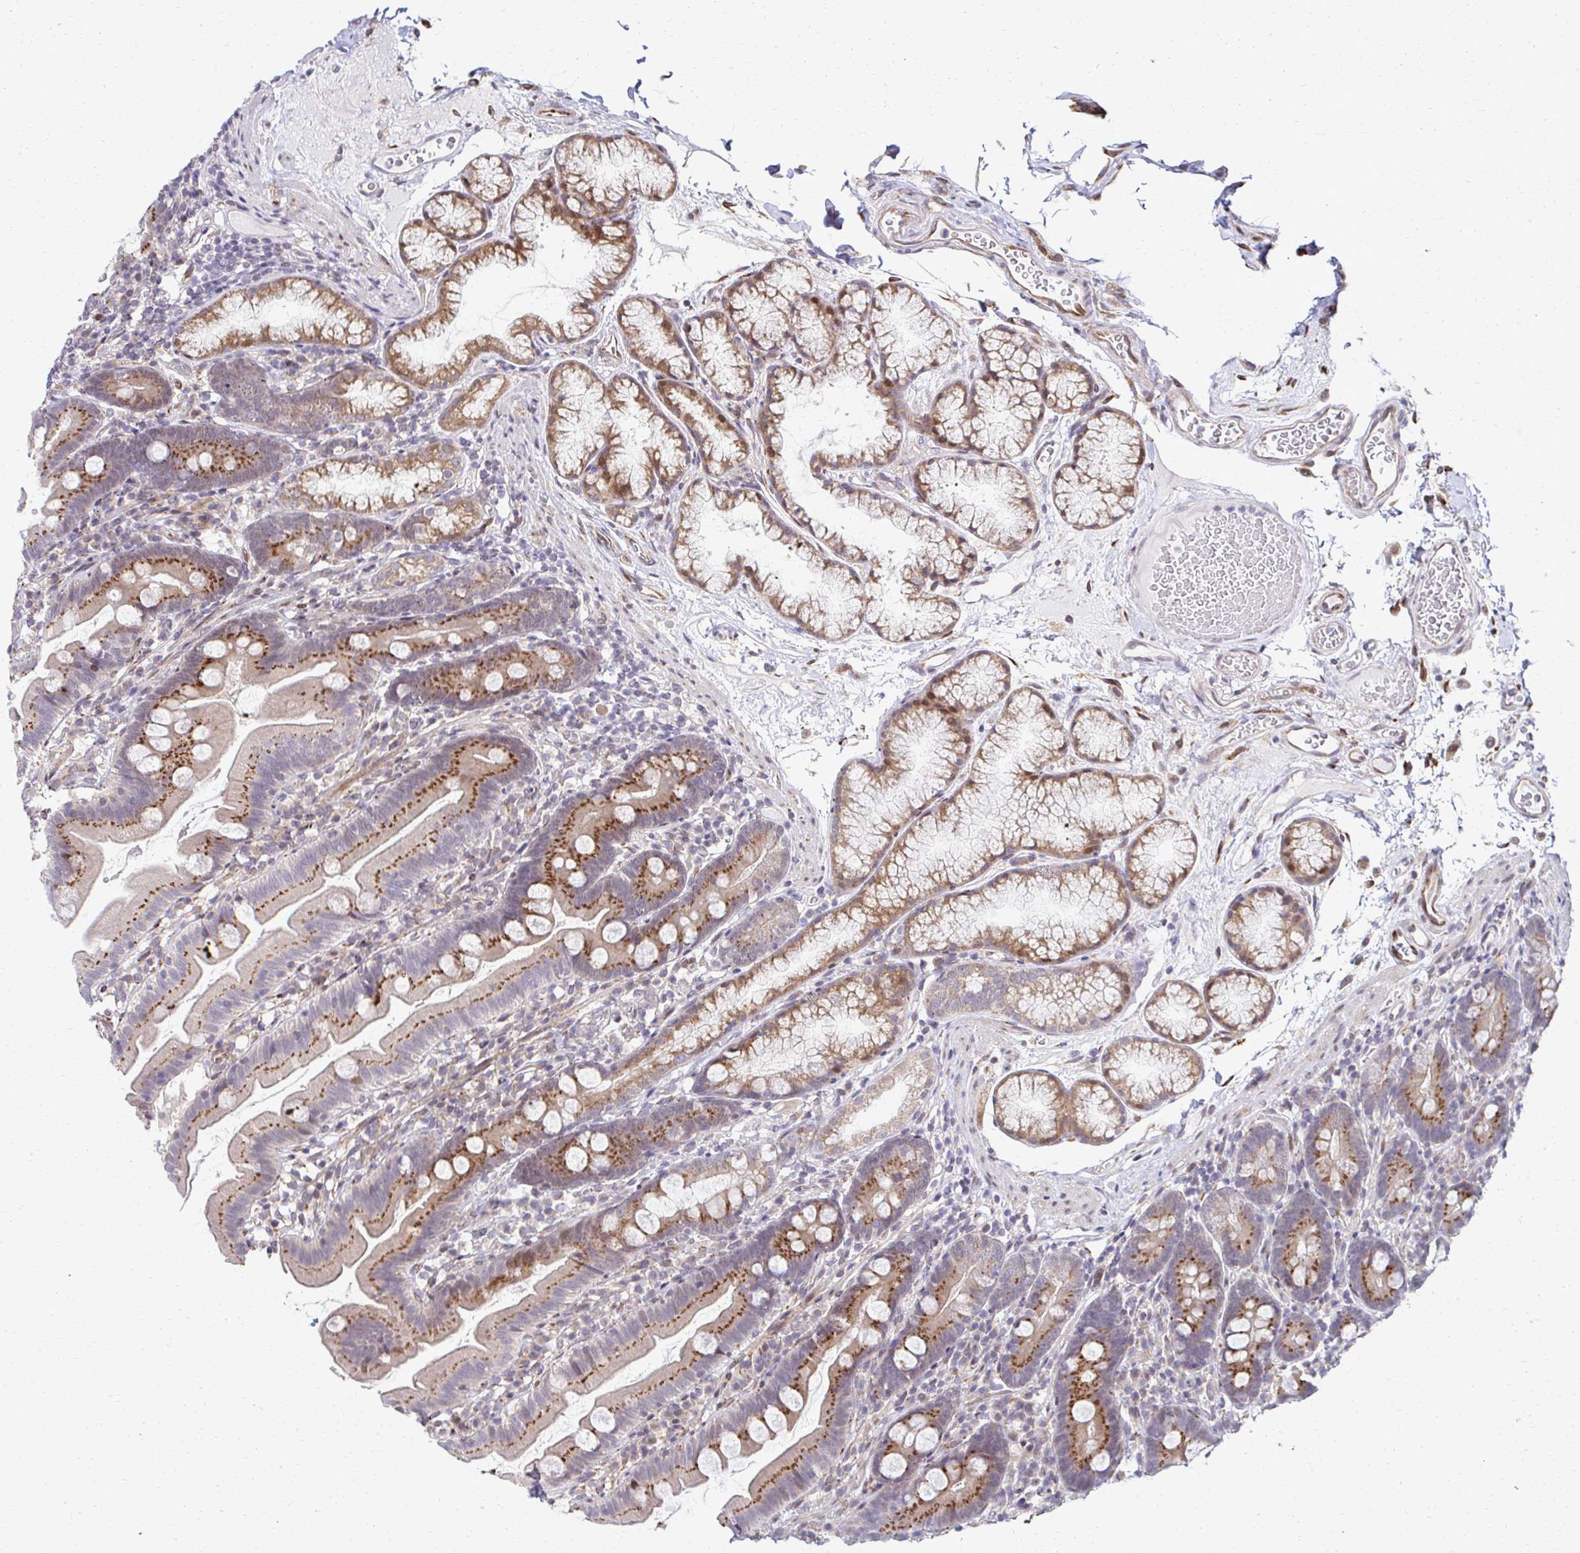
{"staining": {"intensity": "moderate", "quantity": ">75%", "location": "cytoplasmic/membranous"}, "tissue": "duodenum", "cell_type": "Glandular cells", "image_type": "normal", "snomed": [{"axis": "morphology", "description": "Normal tissue, NOS"}, {"axis": "topography", "description": "Duodenum"}], "caption": "Brown immunohistochemical staining in normal human duodenum displays moderate cytoplasmic/membranous staining in approximately >75% of glandular cells.", "gene": "HPS1", "patient": {"sex": "female", "age": 67}}